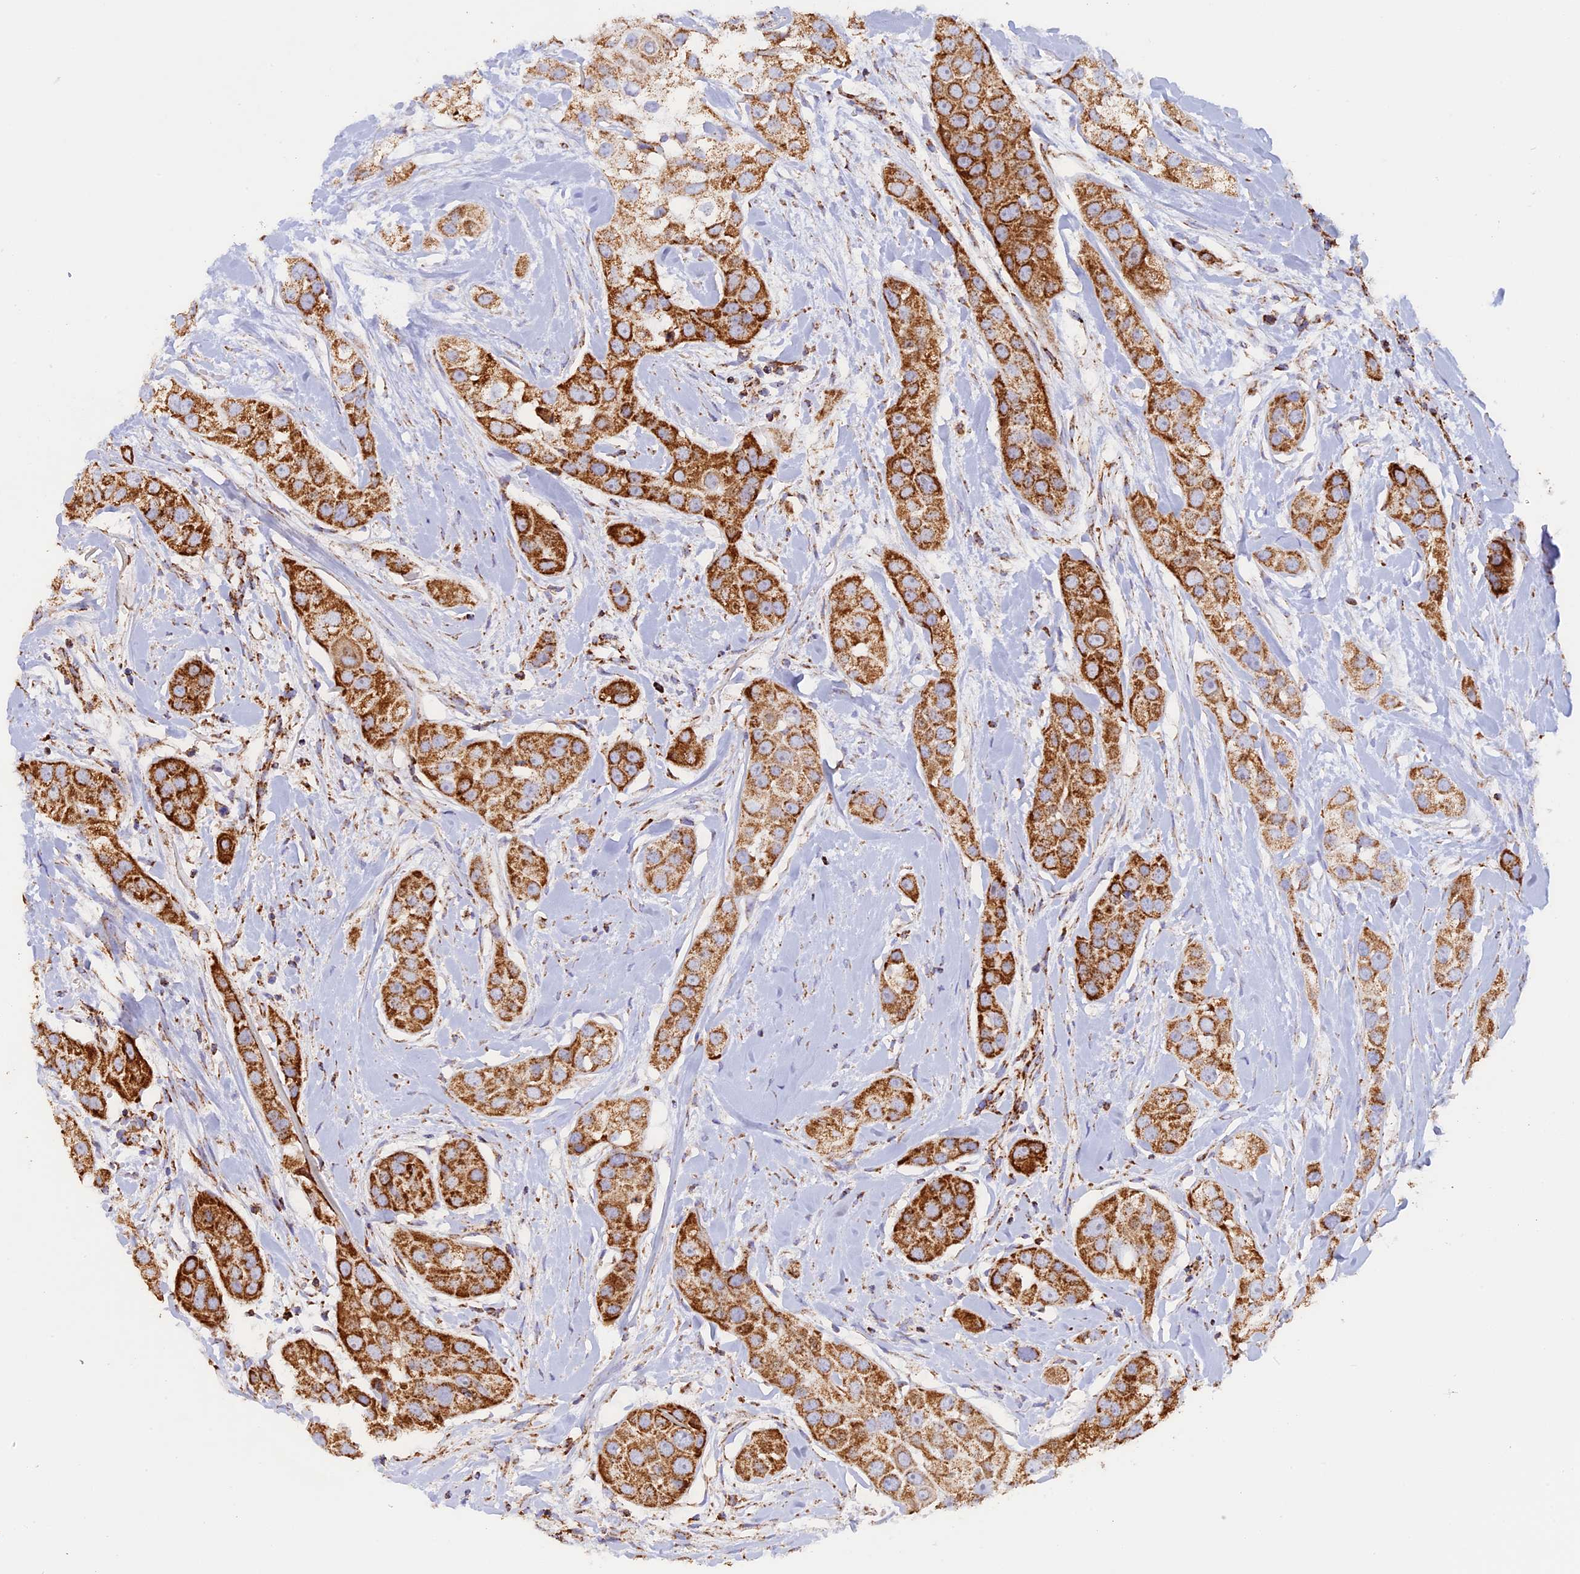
{"staining": {"intensity": "moderate", "quantity": ">75%", "location": "cytoplasmic/membranous"}, "tissue": "head and neck cancer", "cell_type": "Tumor cells", "image_type": "cancer", "snomed": [{"axis": "morphology", "description": "Normal tissue, NOS"}, {"axis": "morphology", "description": "Squamous cell carcinoma, NOS"}, {"axis": "topography", "description": "Skeletal muscle"}, {"axis": "topography", "description": "Head-Neck"}], "caption": "A micrograph of human squamous cell carcinoma (head and neck) stained for a protein reveals moderate cytoplasmic/membranous brown staining in tumor cells.", "gene": "UQCRB", "patient": {"sex": "male", "age": 51}}